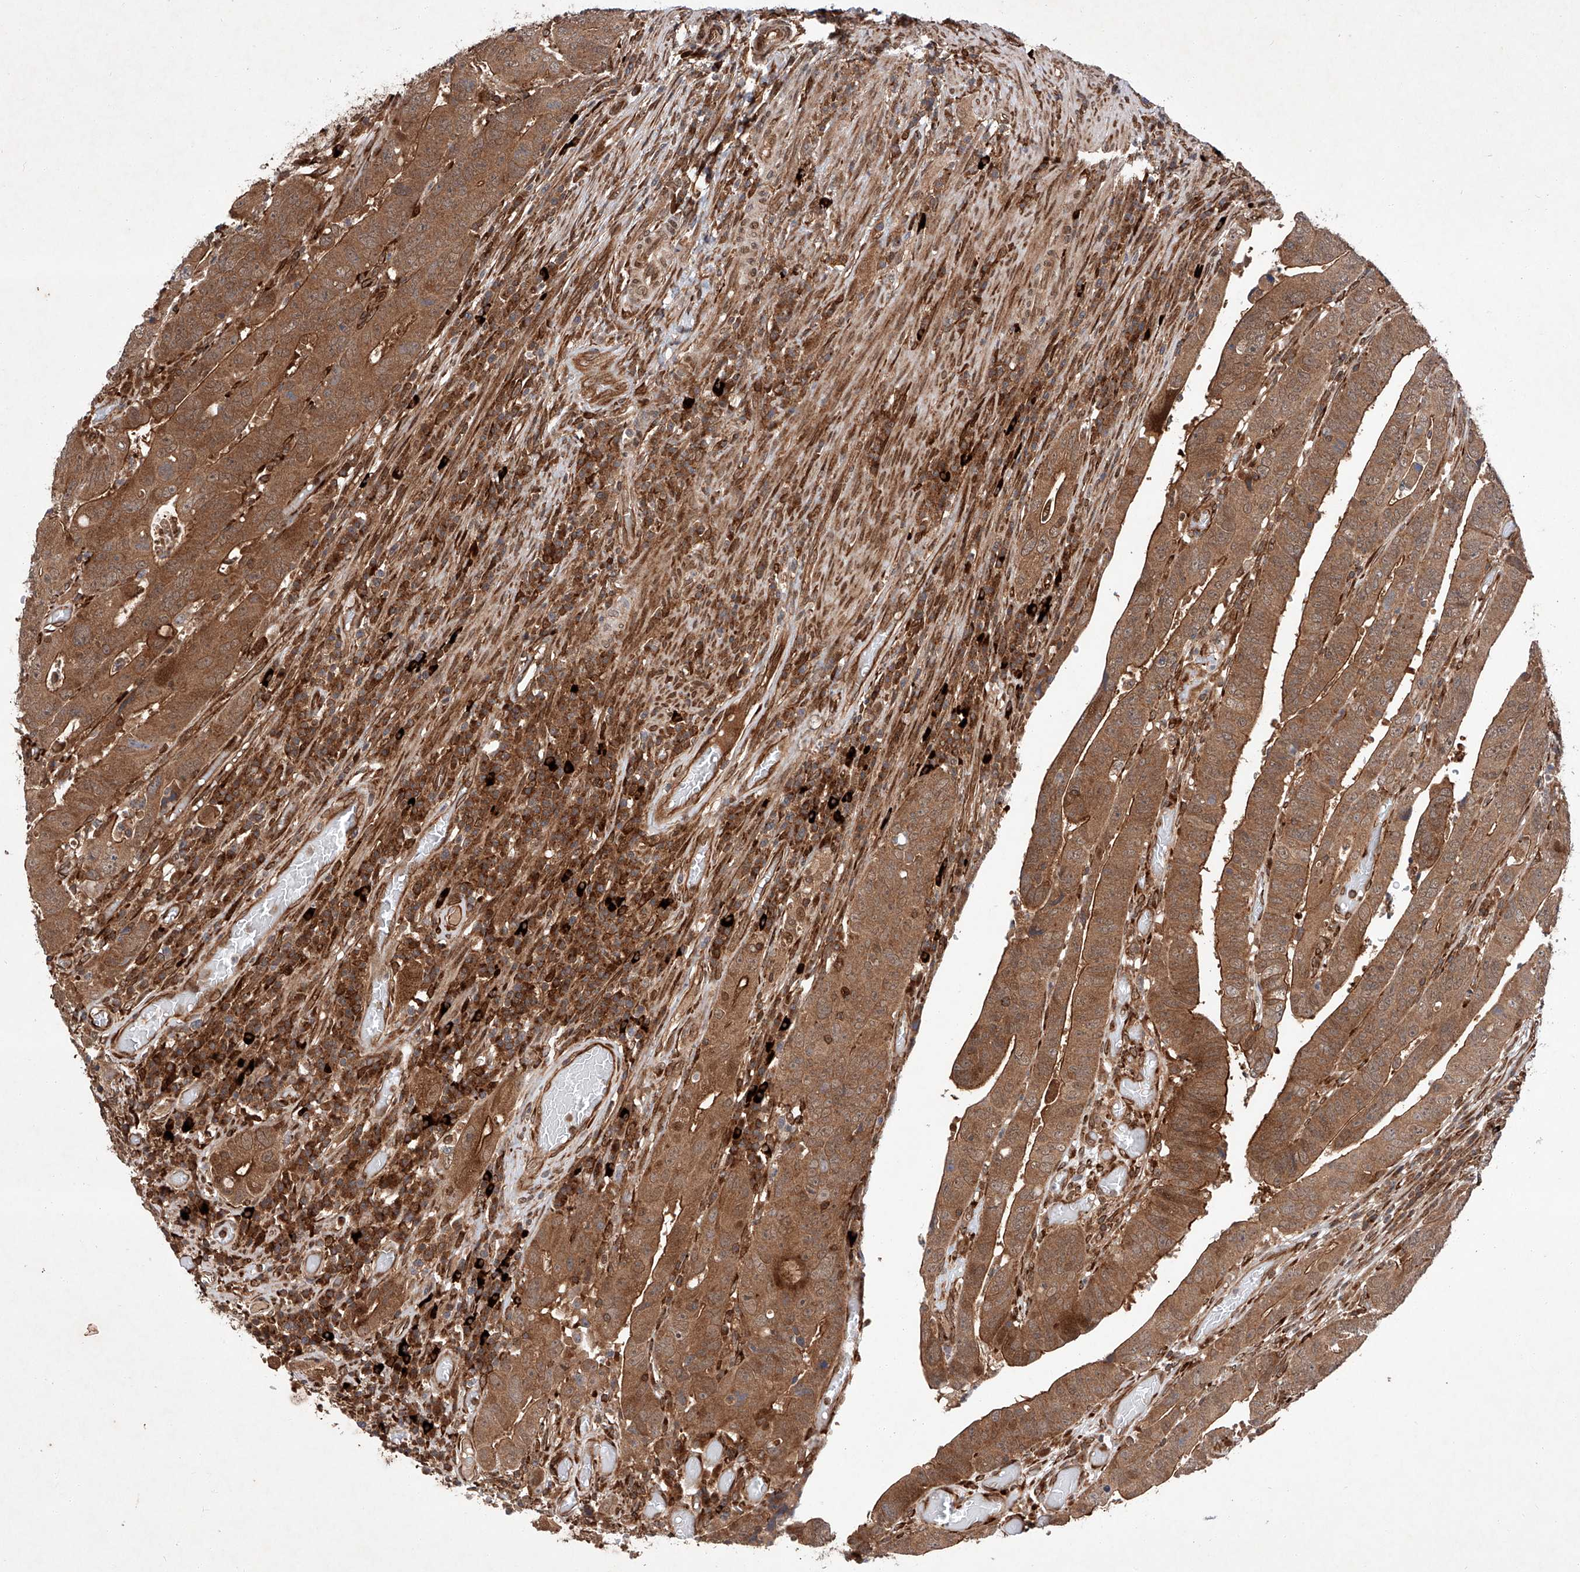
{"staining": {"intensity": "strong", "quantity": ">75%", "location": "cytoplasmic/membranous"}, "tissue": "colorectal cancer", "cell_type": "Tumor cells", "image_type": "cancer", "snomed": [{"axis": "morphology", "description": "Normal tissue, NOS"}, {"axis": "morphology", "description": "Adenocarcinoma, NOS"}, {"axis": "topography", "description": "Rectum"}], "caption": "Colorectal adenocarcinoma stained for a protein (brown) reveals strong cytoplasmic/membranous positive expression in about >75% of tumor cells.", "gene": "ZFP28", "patient": {"sex": "female", "age": 65}}